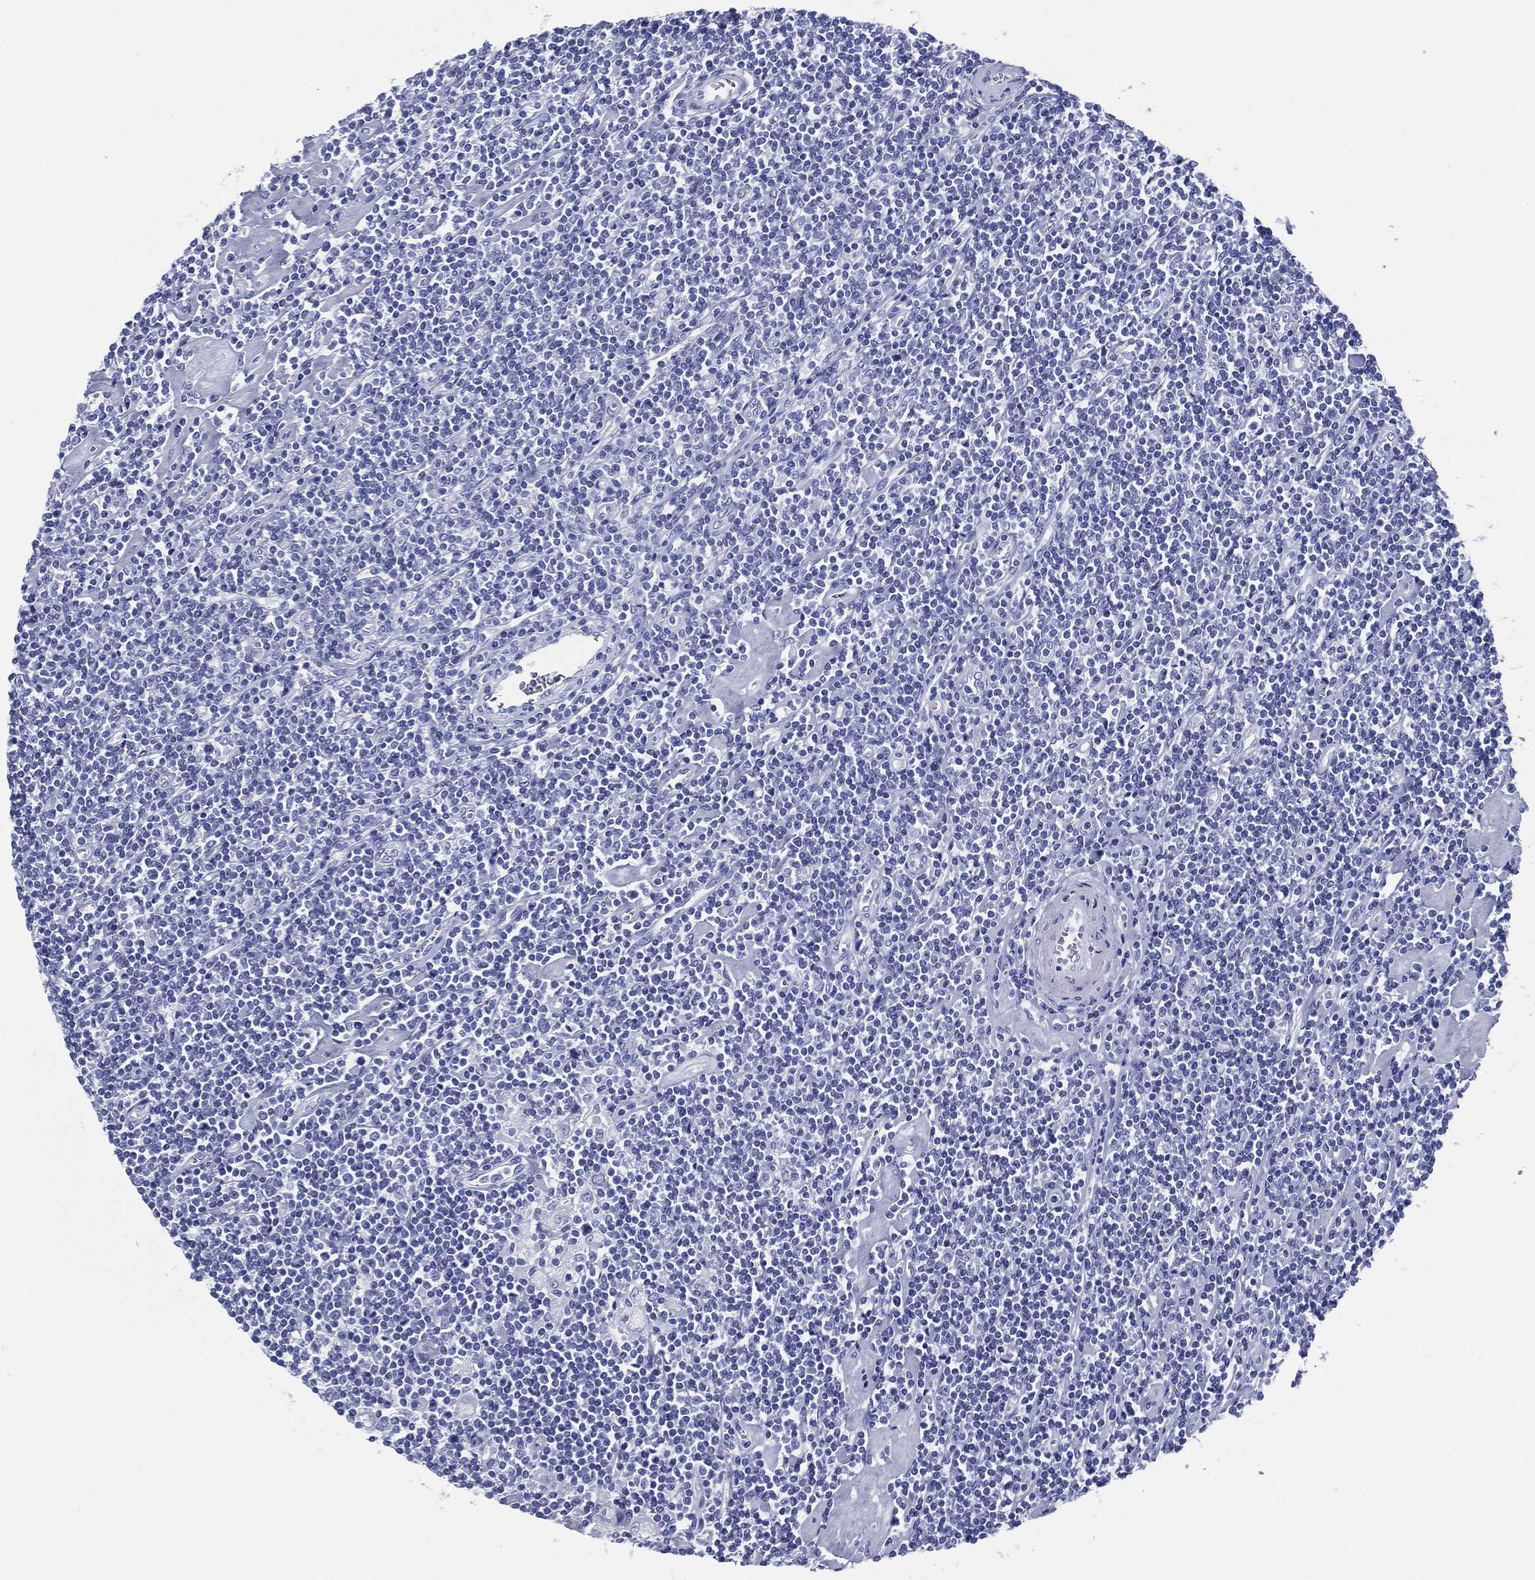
{"staining": {"intensity": "negative", "quantity": "none", "location": "none"}, "tissue": "lymphoma", "cell_type": "Tumor cells", "image_type": "cancer", "snomed": [{"axis": "morphology", "description": "Hodgkin's disease, NOS"}, {"axis": "topography", "description": "Lymph node"}], "caption": "This is an IHC micrograph of human Hodgkin's disease. There is no staining in tumor cells.", "gene": "RSPH4A", "patient": {"sex": "male", "age": 40}}